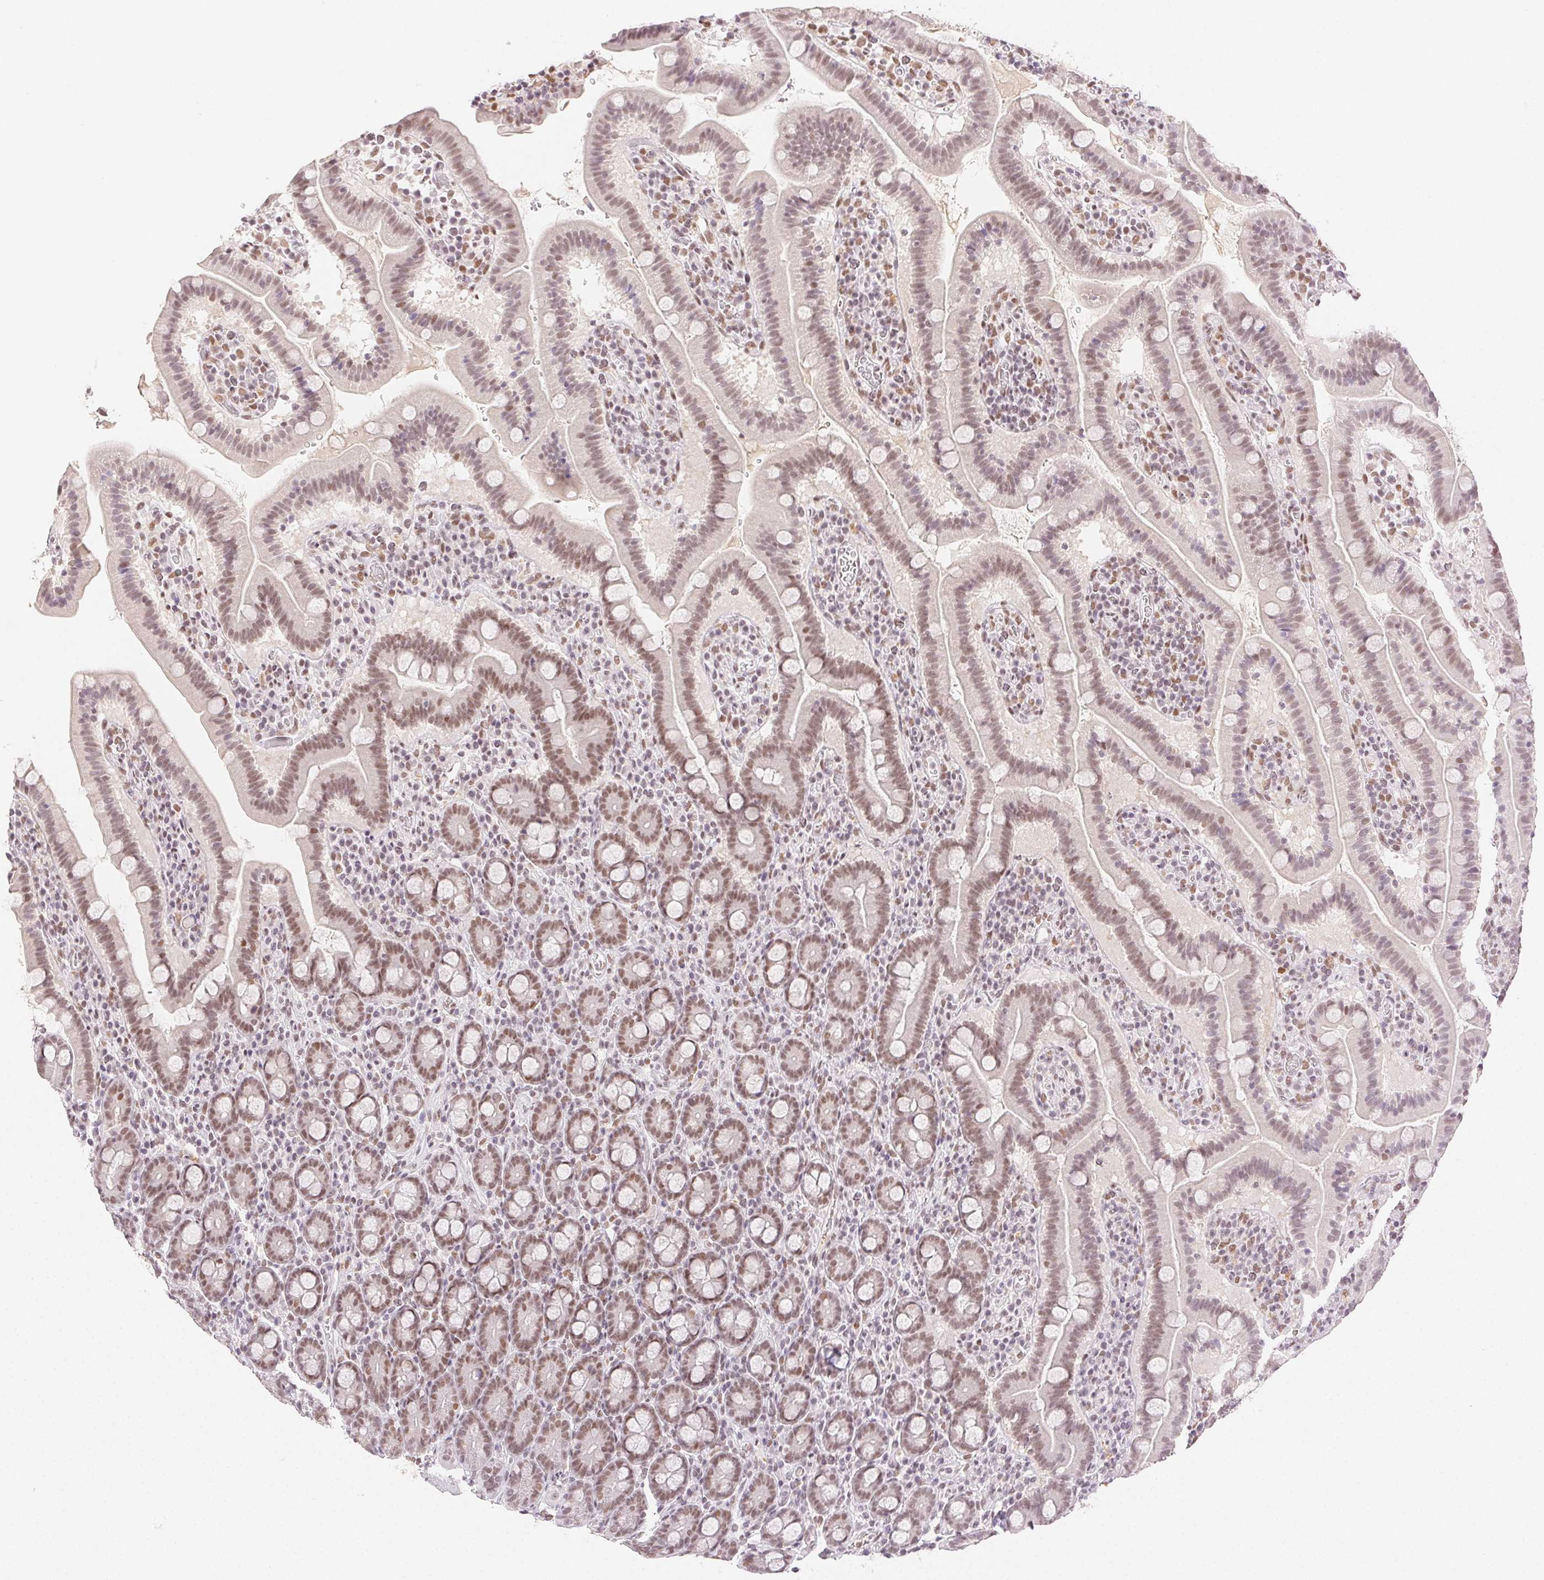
{"staining": {"intensity": "moderate", "quantity": "25%-75%", "location": "nuclear"}, "tissue": "small intestine", "cell_type": "Glandular cells", "image_type": "normal", "snomed": [{"axis": "morphology", "description": "Normal tissue, NOS"}, {"axis": "topography", "description": "Small intestine"}], "caption": "Immunohistochemistry histopathology image of unremarkable small intestine: human small intestine stained using immunohistochemistry (IHC) demonstrates medium levels of moderate protein expression localized specifically in the nuclear of glandular cells, appearing as a nuclear brown color.", "gene": "H2AZ1", "patient": {"sex": "male", "age": 26}}